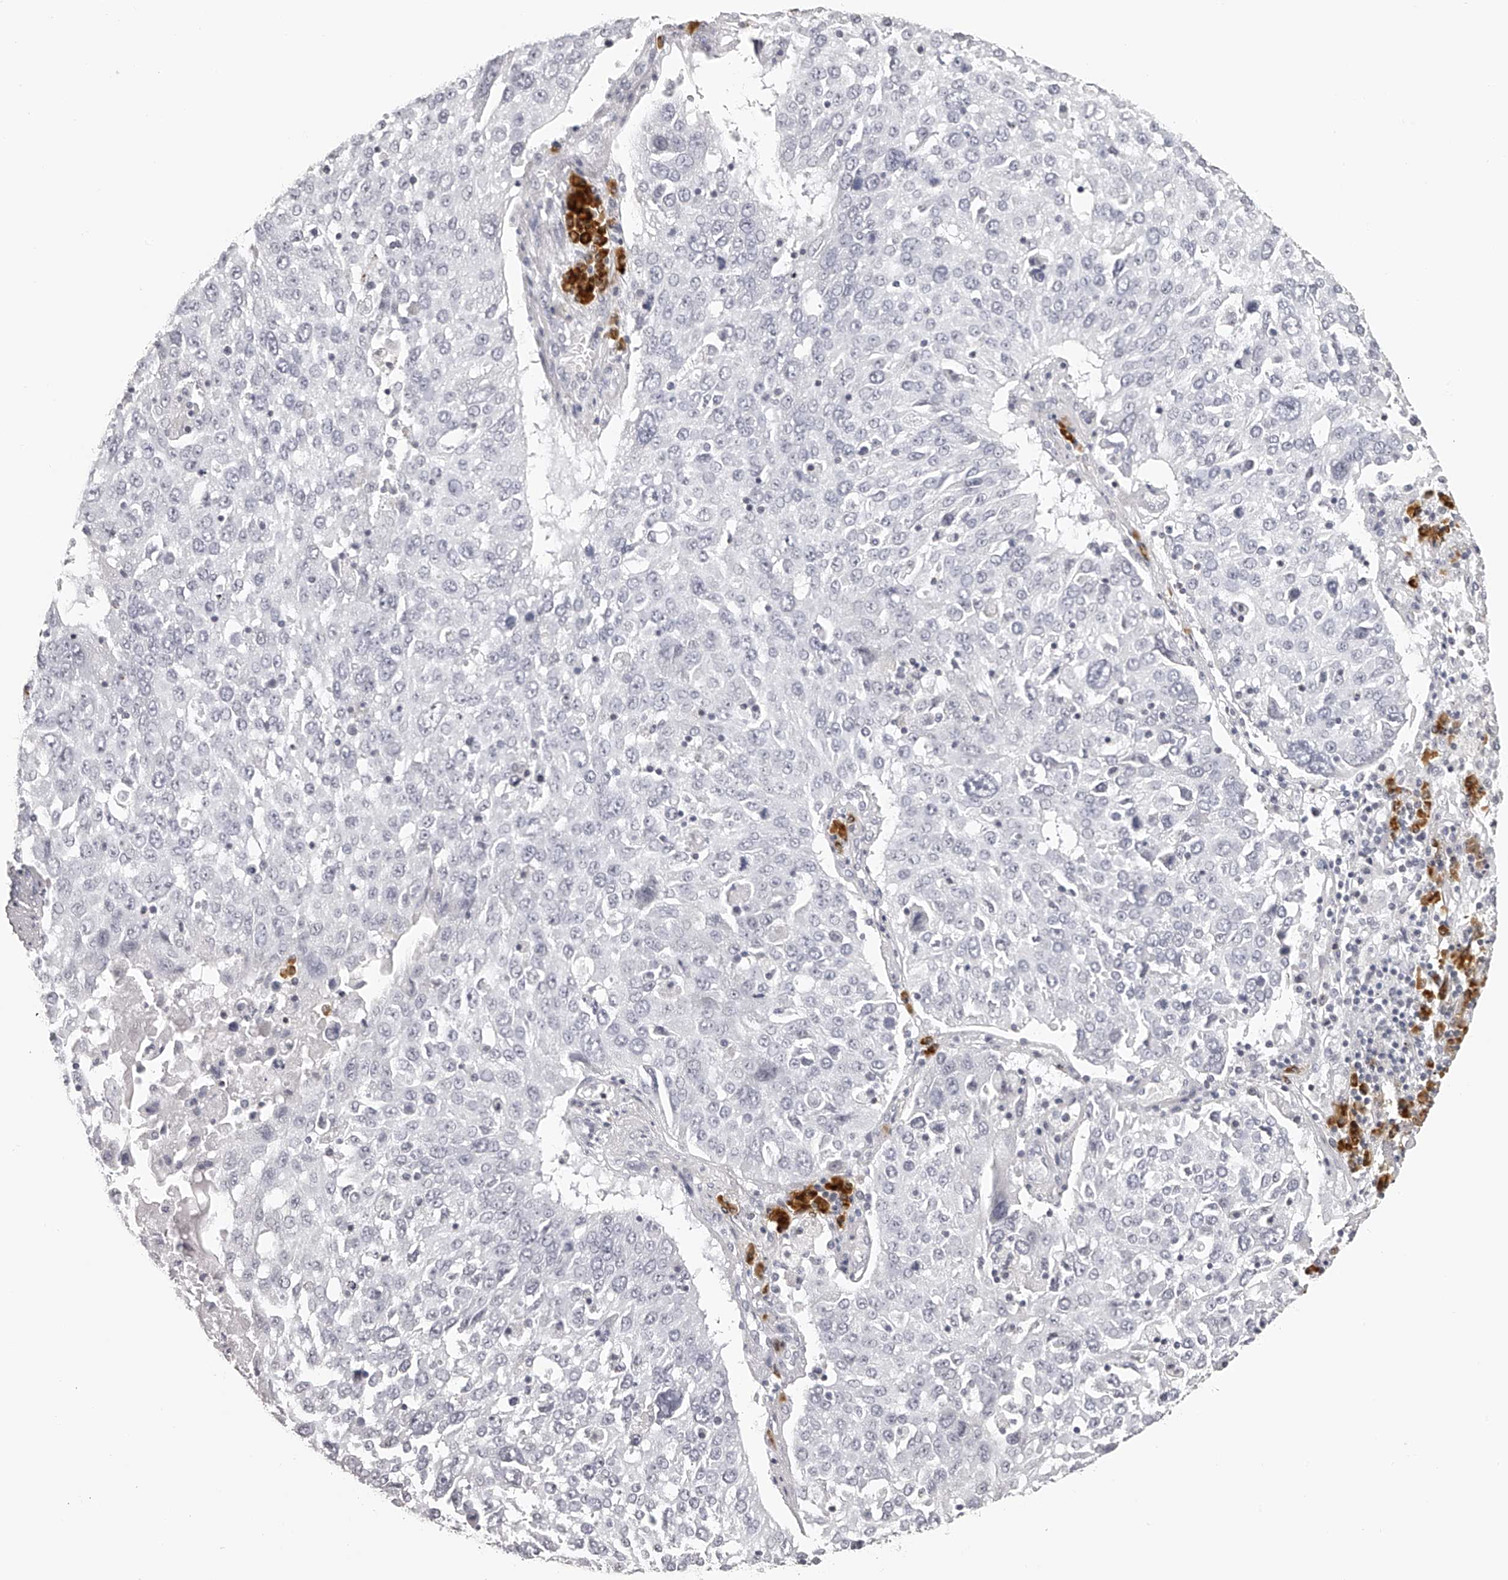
{"staining": {"intensity": "negative", "quantity": "none", "location": "none"}, "tissue": "lung cancer", "cell_type": "Tumor cells", "image_type": "cancer", "snomed": [{"axis": "morphology", "description": "Squamous cell carcinoma, NOS"}, {"axis": "topography", "description": "Lung"}], "caption": "DAB immunohistochemical staining of human lung cancer (squamous cell carcinoma) exhibits no significant staining in tumor cells.", "gene": "SEC11C", "patient": {"sex": "male", "age": 65}}